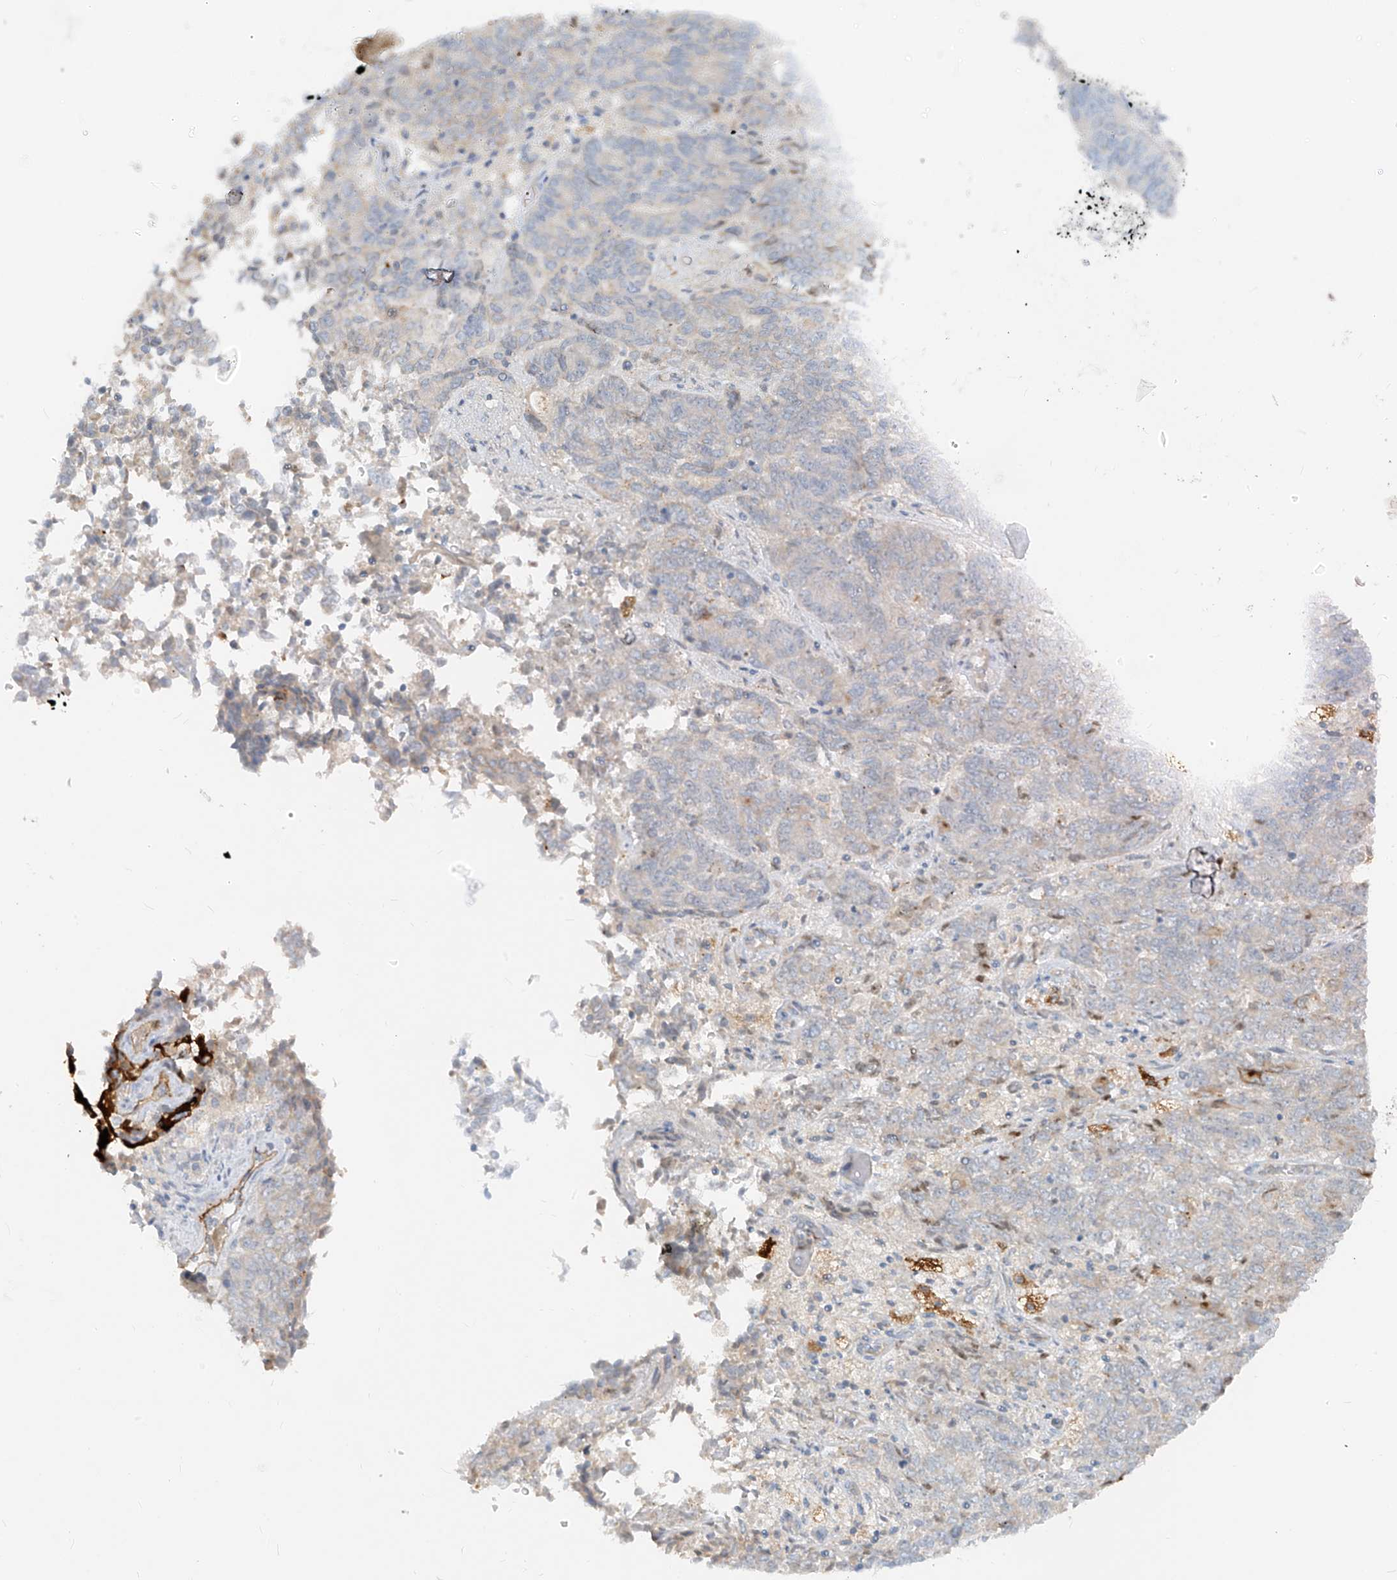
{"staining": {"intensity": "negative", "quantity": "none", "location": "none"}, "tissue": "endometrial cancer", "cell_type": "Tumor cells", "image_type": "cancer", "snomed": [{"axis": "morphology", "description": "Adenocarcinoma, NOS"}, {"axis": "topography", "description": "Endometrium"}], "caption": "Immunohistochemistry (IHC) histopathology image of neoplastic tissue: endometrial adenocarcinoma stained with DAB (3,3'-diaminobenzidine) displays no significant protein positivity in tumor cells.", "gene": "C2orf42", "patient": {"sex": "female", "age": 80}}